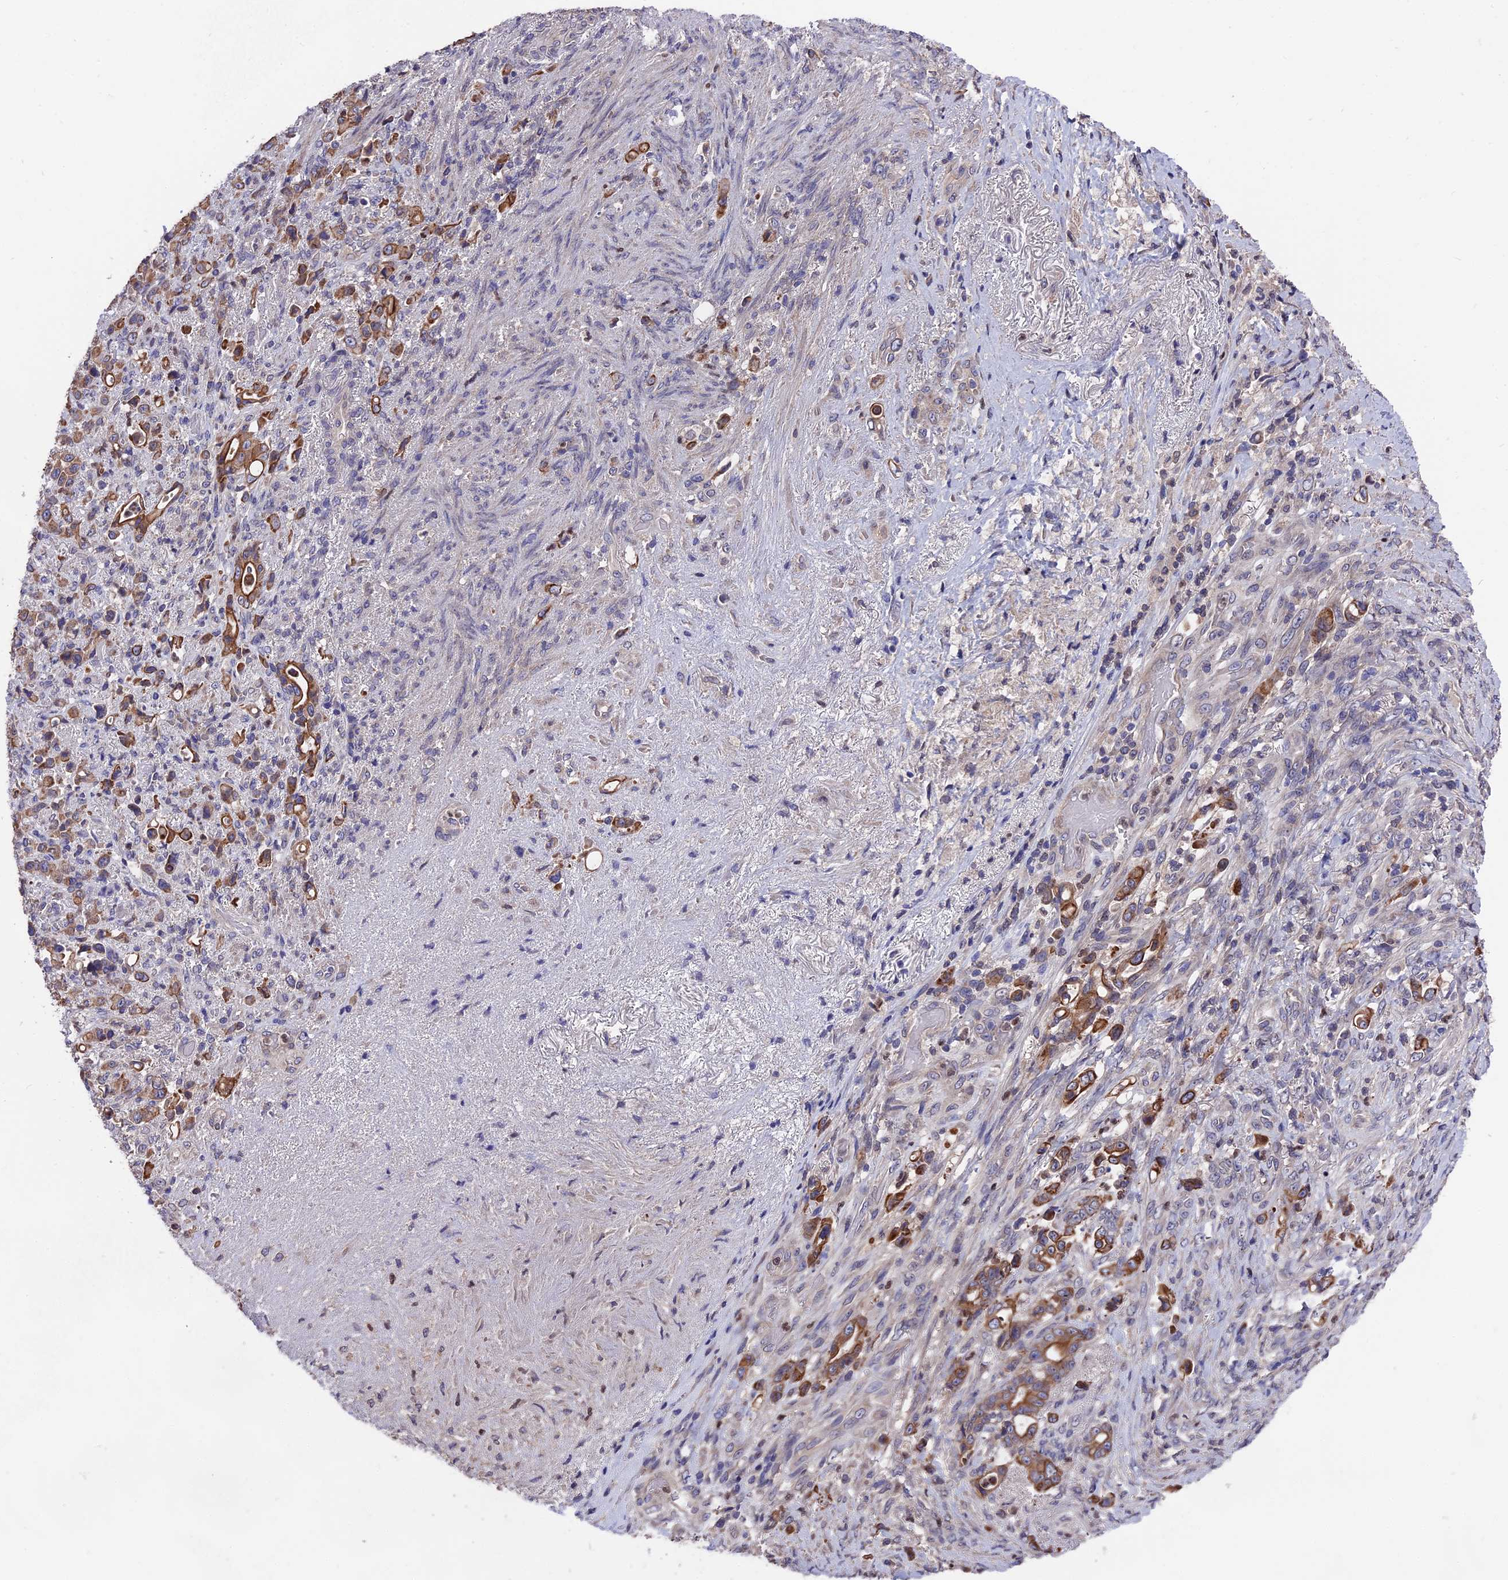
{"staining": {"intensity": "moderate", "quantity": ">75%", "location": "cytoplasmic/membranous"}, "tissue": "stomach cancer", "cell_type": "Tumor cells", "image_type": "cancer", "snomed": [{"axis": "morphology", "description": "Normal tissue, NOS"}, {"axis": "morphology", "description": "Adenocarcinoma, NOS"}, {"axis": "topography", "description": "Stomach"}], "caption": "A brown stain labels moderate cytoplasmic/membranous expression of a protein in human stomach adenocarcinoma tumor cells.", "gene": "ZCCHC2", "patient": {"sex": "female", "age": 79}}